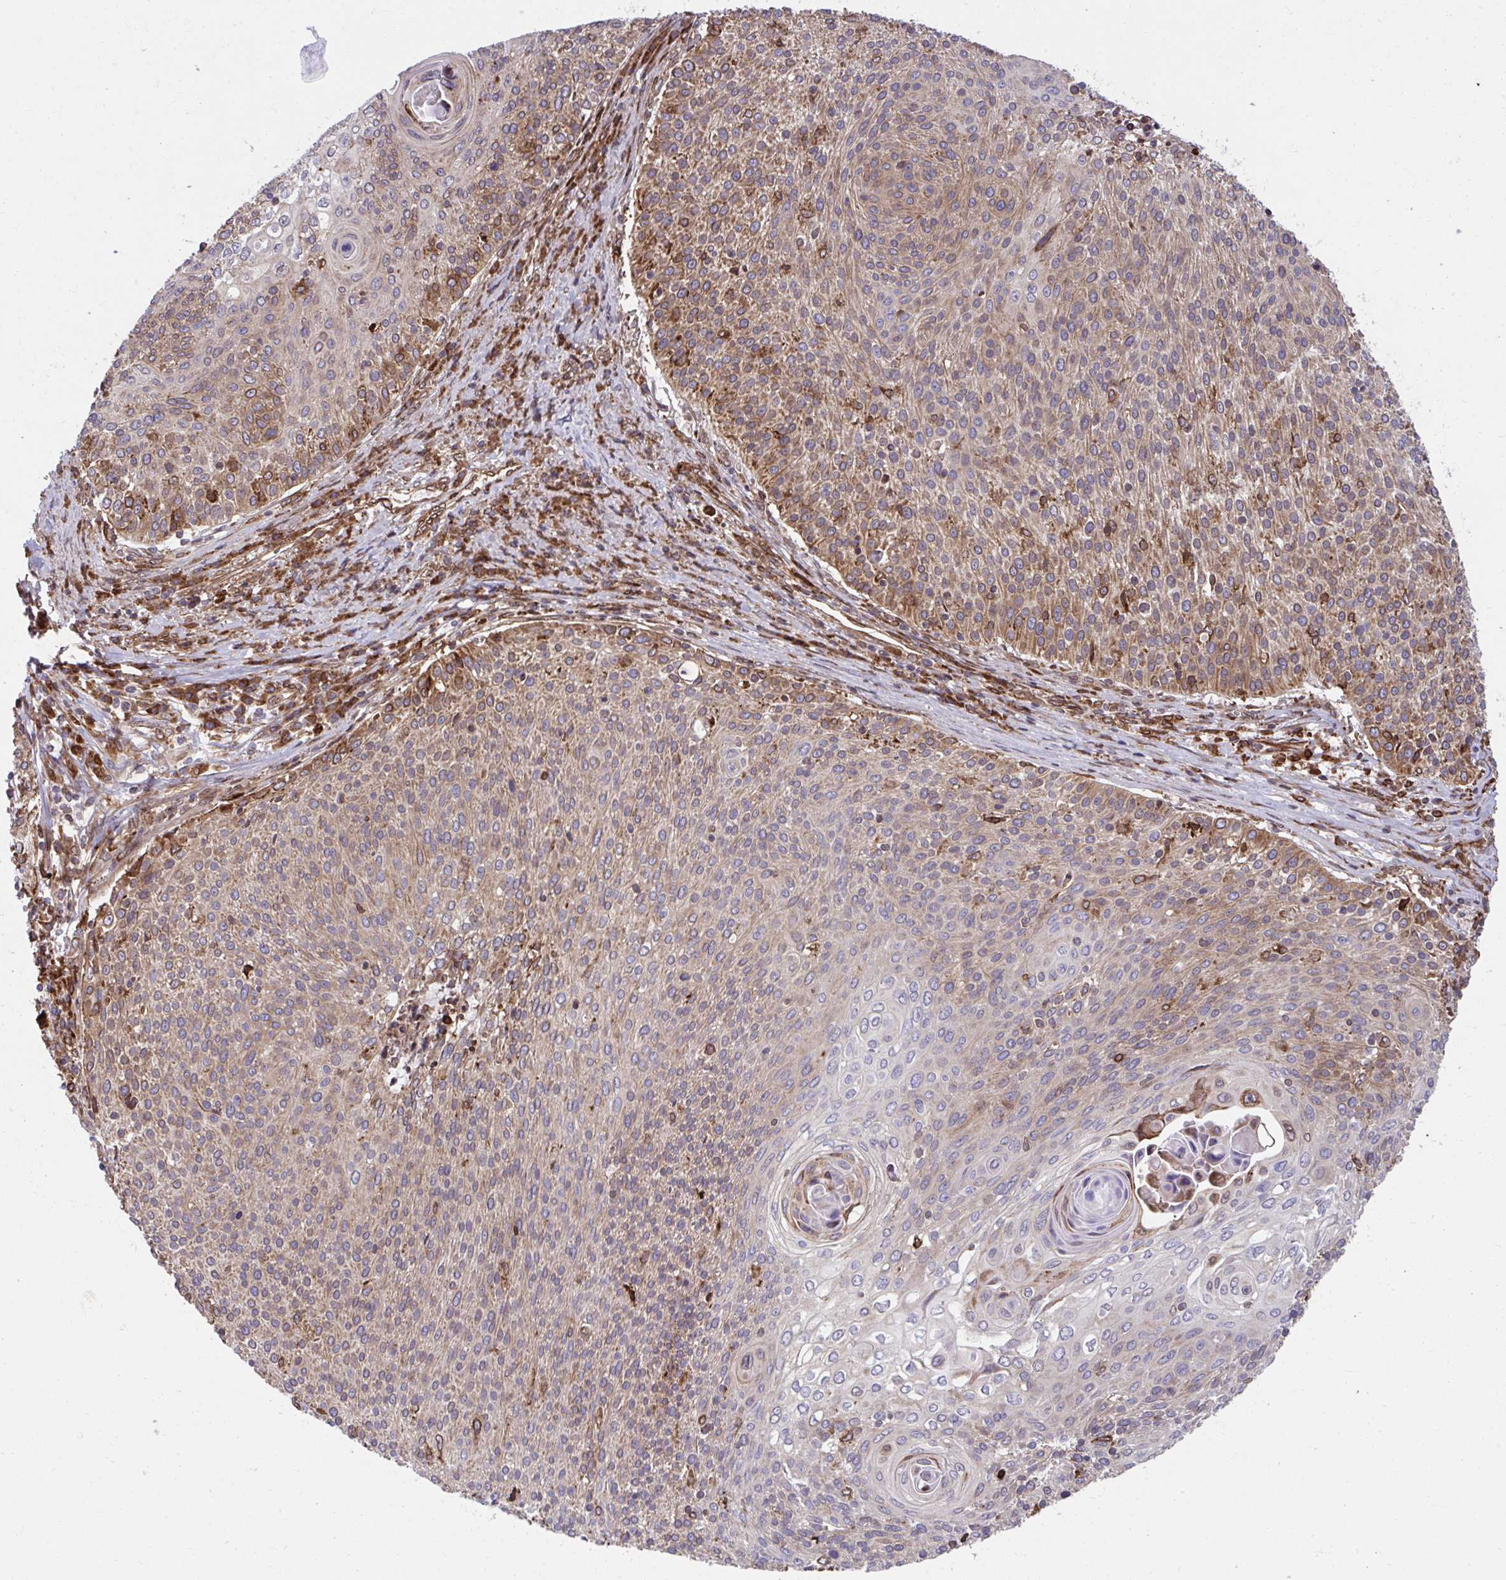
{"staining": {"intensity": "moderate", "quantity": "<25%", "location": "cytoplasmic/membranous"}, "tissue": "cervical cancer", "cell_type": "Tumor cells", "image_type": "cancer", "snomed": [{"axis": "morphology", "description": "Squamous cell carcinoma, NOS"}, {"axis": "topography", "description": "Cervix"}], "caption": "This is an image of immunohistochemistry staining of squamous cell carcinoma (cervical), which shows moderate expression in the cytoplasmic/membranous of tumor cells.", "gene": "STIM2", "patient": {"sex": "female", "age": 31}}